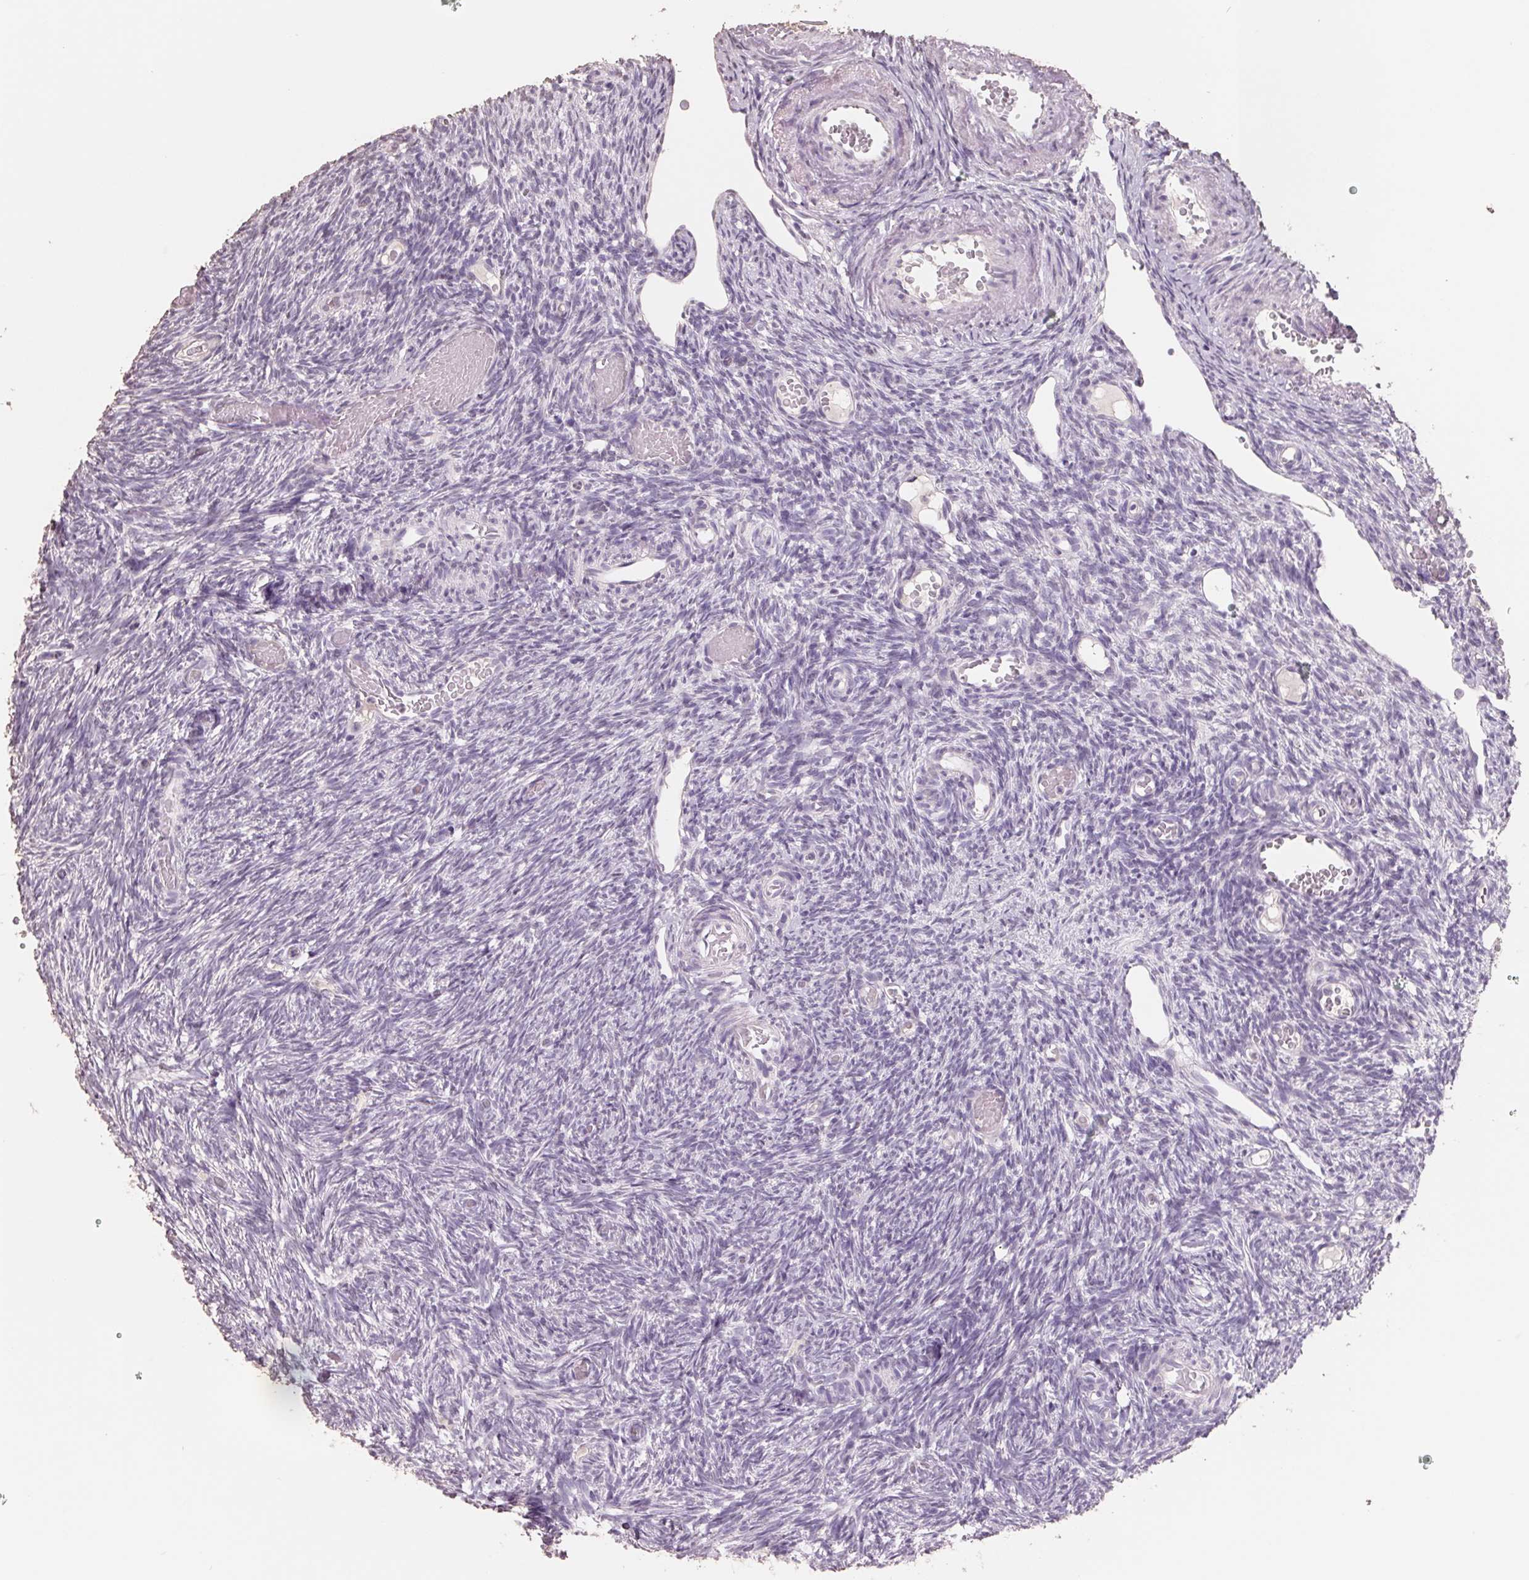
{"staining": {"intensity": "negative", "quantity": "none", "location": "none"}, "tissue": "ovary", "cell_type": "Ovarian stroma cells", "image_type": "normal", "snomed": [{"axis": "morphology", "description": "Normal tissue, NOS"}, {"axis": "topography", "description": "Ovary"}], "caption": "High power microscopy photomicrograph of an immunohistochemistry (IHC) histopathology image of normal ovary, revealing no significant expression in ovarian stroma cells.", "gene": "FTCD", "patient": {"sex": "female", "age": 39}}